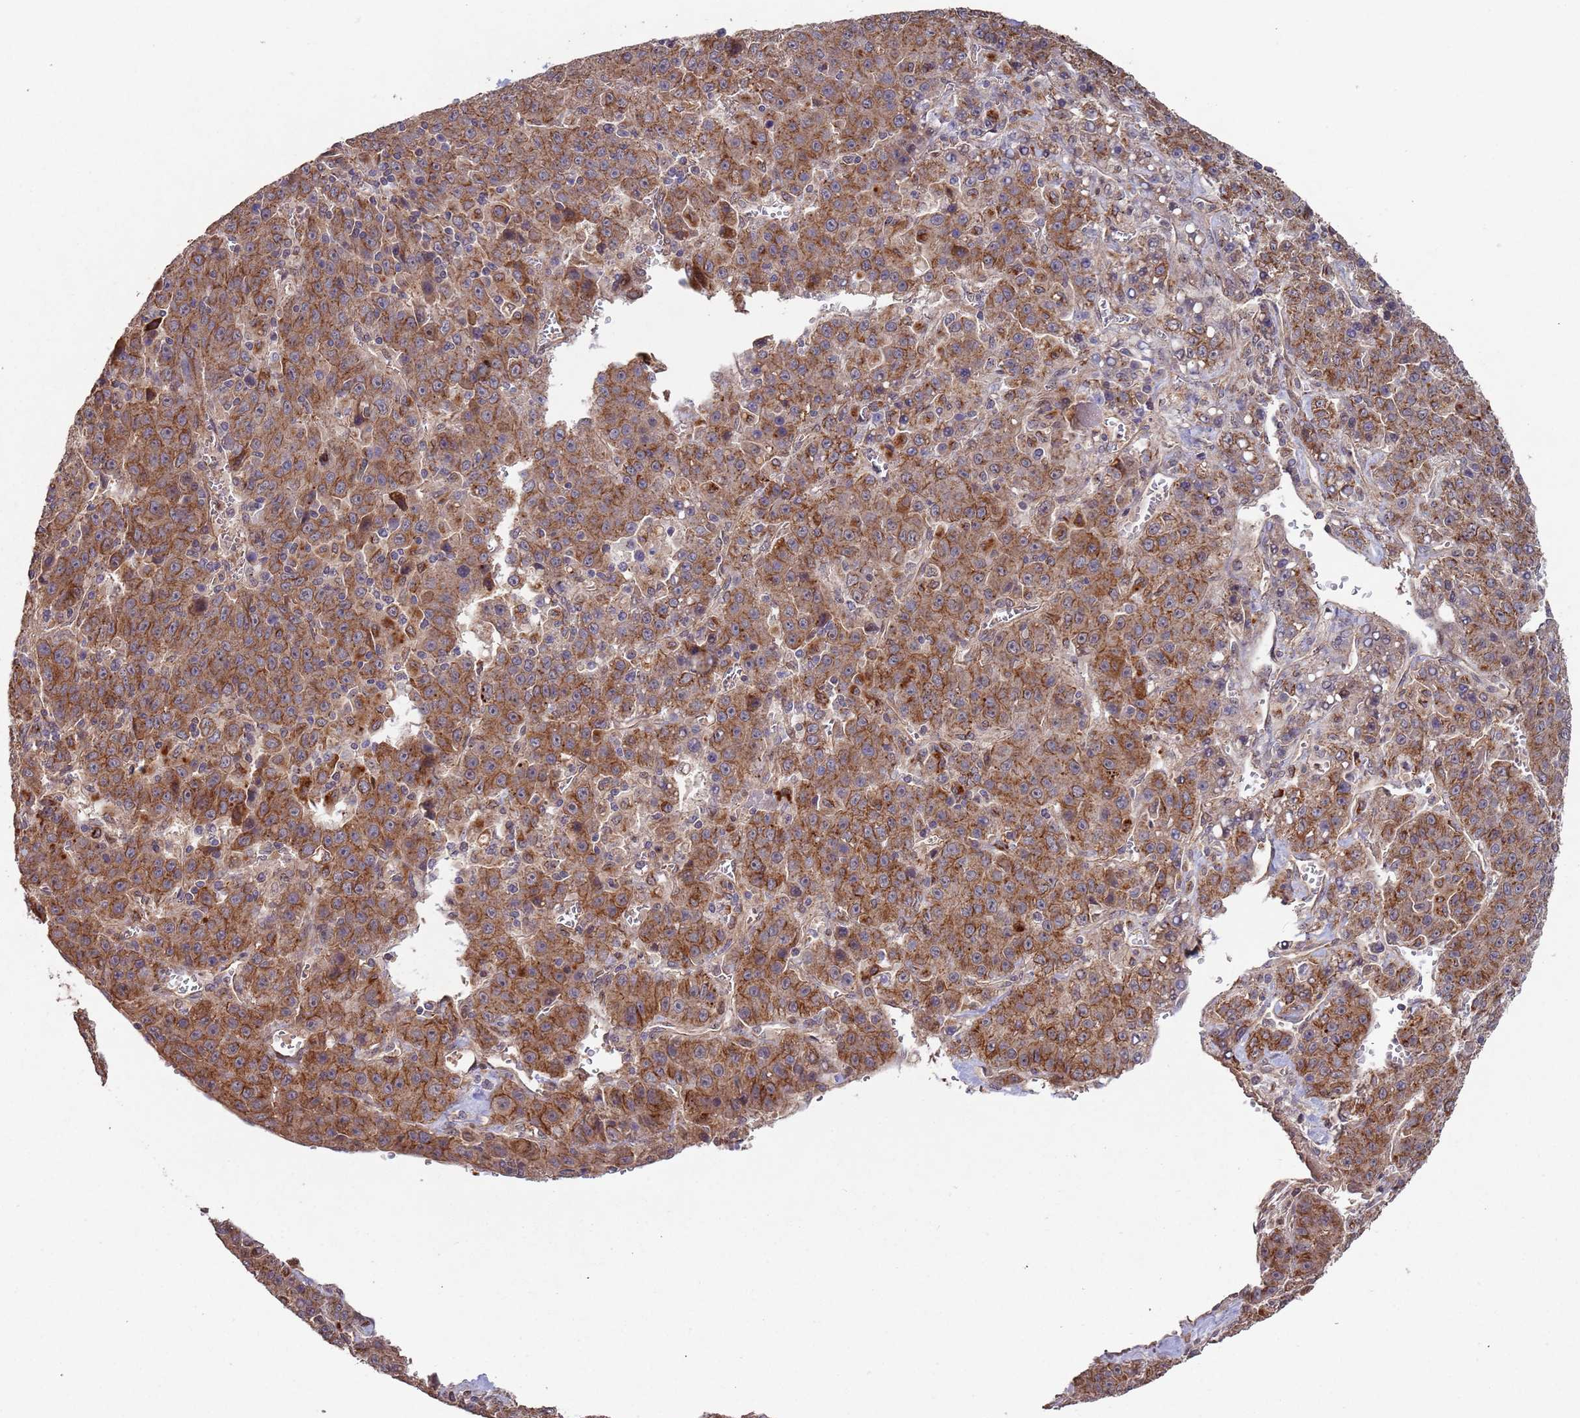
{"staining": {"intensity": "strong", "quantity": ">75%", "location": "cytoplasmic/membranous"}, "tissue": "liver cancer", "cell_type": "Tumor cells", "image_type": "cancer", "snomed": [{"axis": "morphology", "description": "Carcinoma, Hepatocellular, NOS"}, {"axis": "topography", "description": "Liver"}], "caption": "This image exhibits hepatocellular carcinoma (liver) stained with IHC to label a protein in brown. The cytoplasmic/membranous of tumor cells show strong positivity for the protein. Nuclei are counter-stained blue.", "gene": "KANSL1L", "patient": {"sex": "female", "age": 53}}